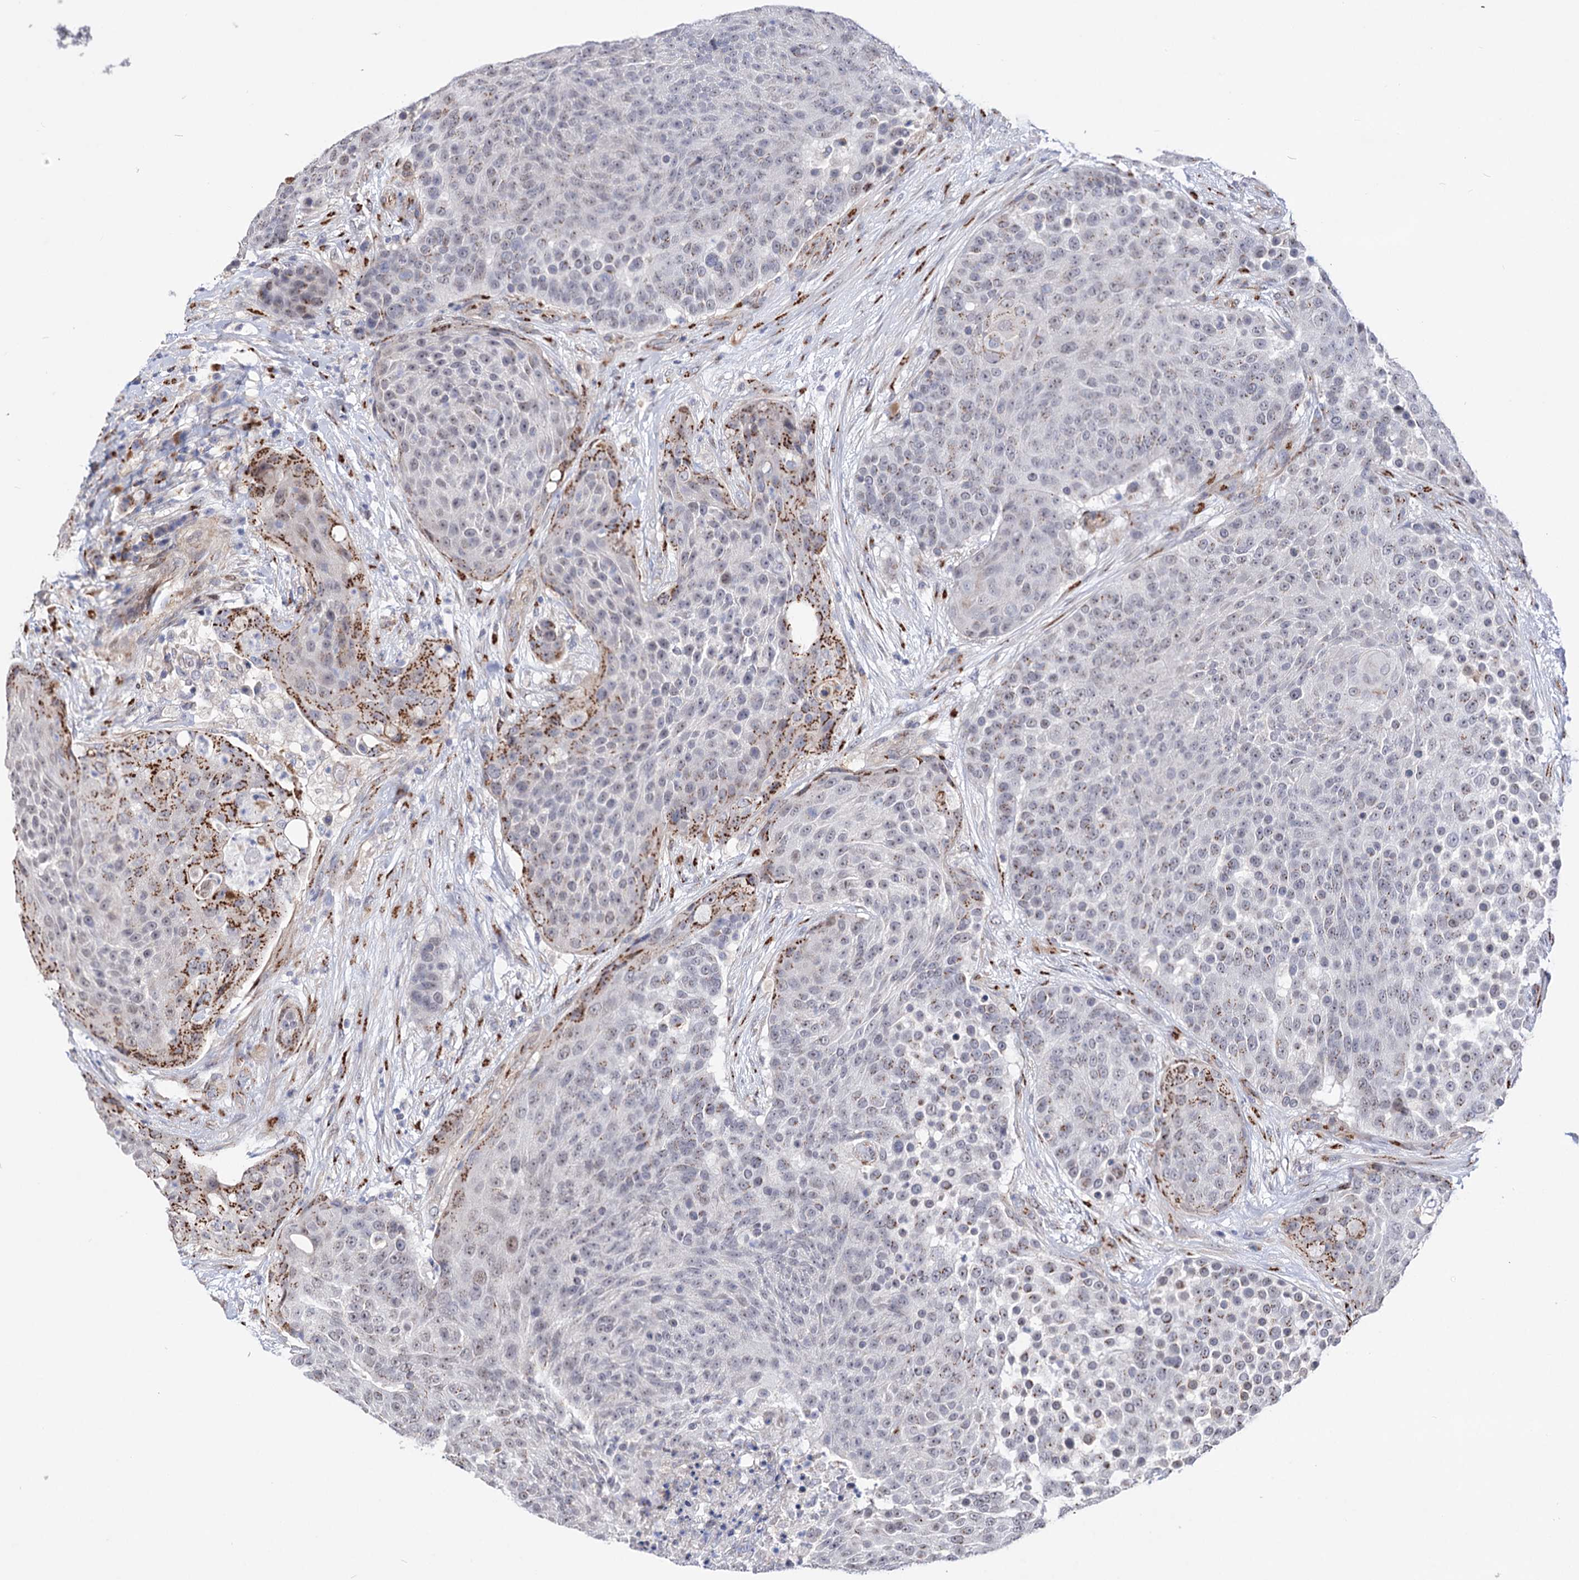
{"staining": {"intensity": "moderate", "quantity": "<25%", "location": "cytoplasmic/membranous"}, "tissue": "urothelial cancer", "cell_type": "Tumor cells", "image_type": "cancer", "snomed": [{"axis": "morphology", "description": "Urothelial carcinoma, High grade"}, {"axis": "topography", "description": "Urinary bladder"}], "caption": "Immunohistochemical staining of human high-grade urothelial carcinoma reveals low levels of moderate cytoplasmic/membranous staining in approximately <25% of tumor cells.", "gene": "C11orf96", "patient": {"sex": "female", "age": 63}}